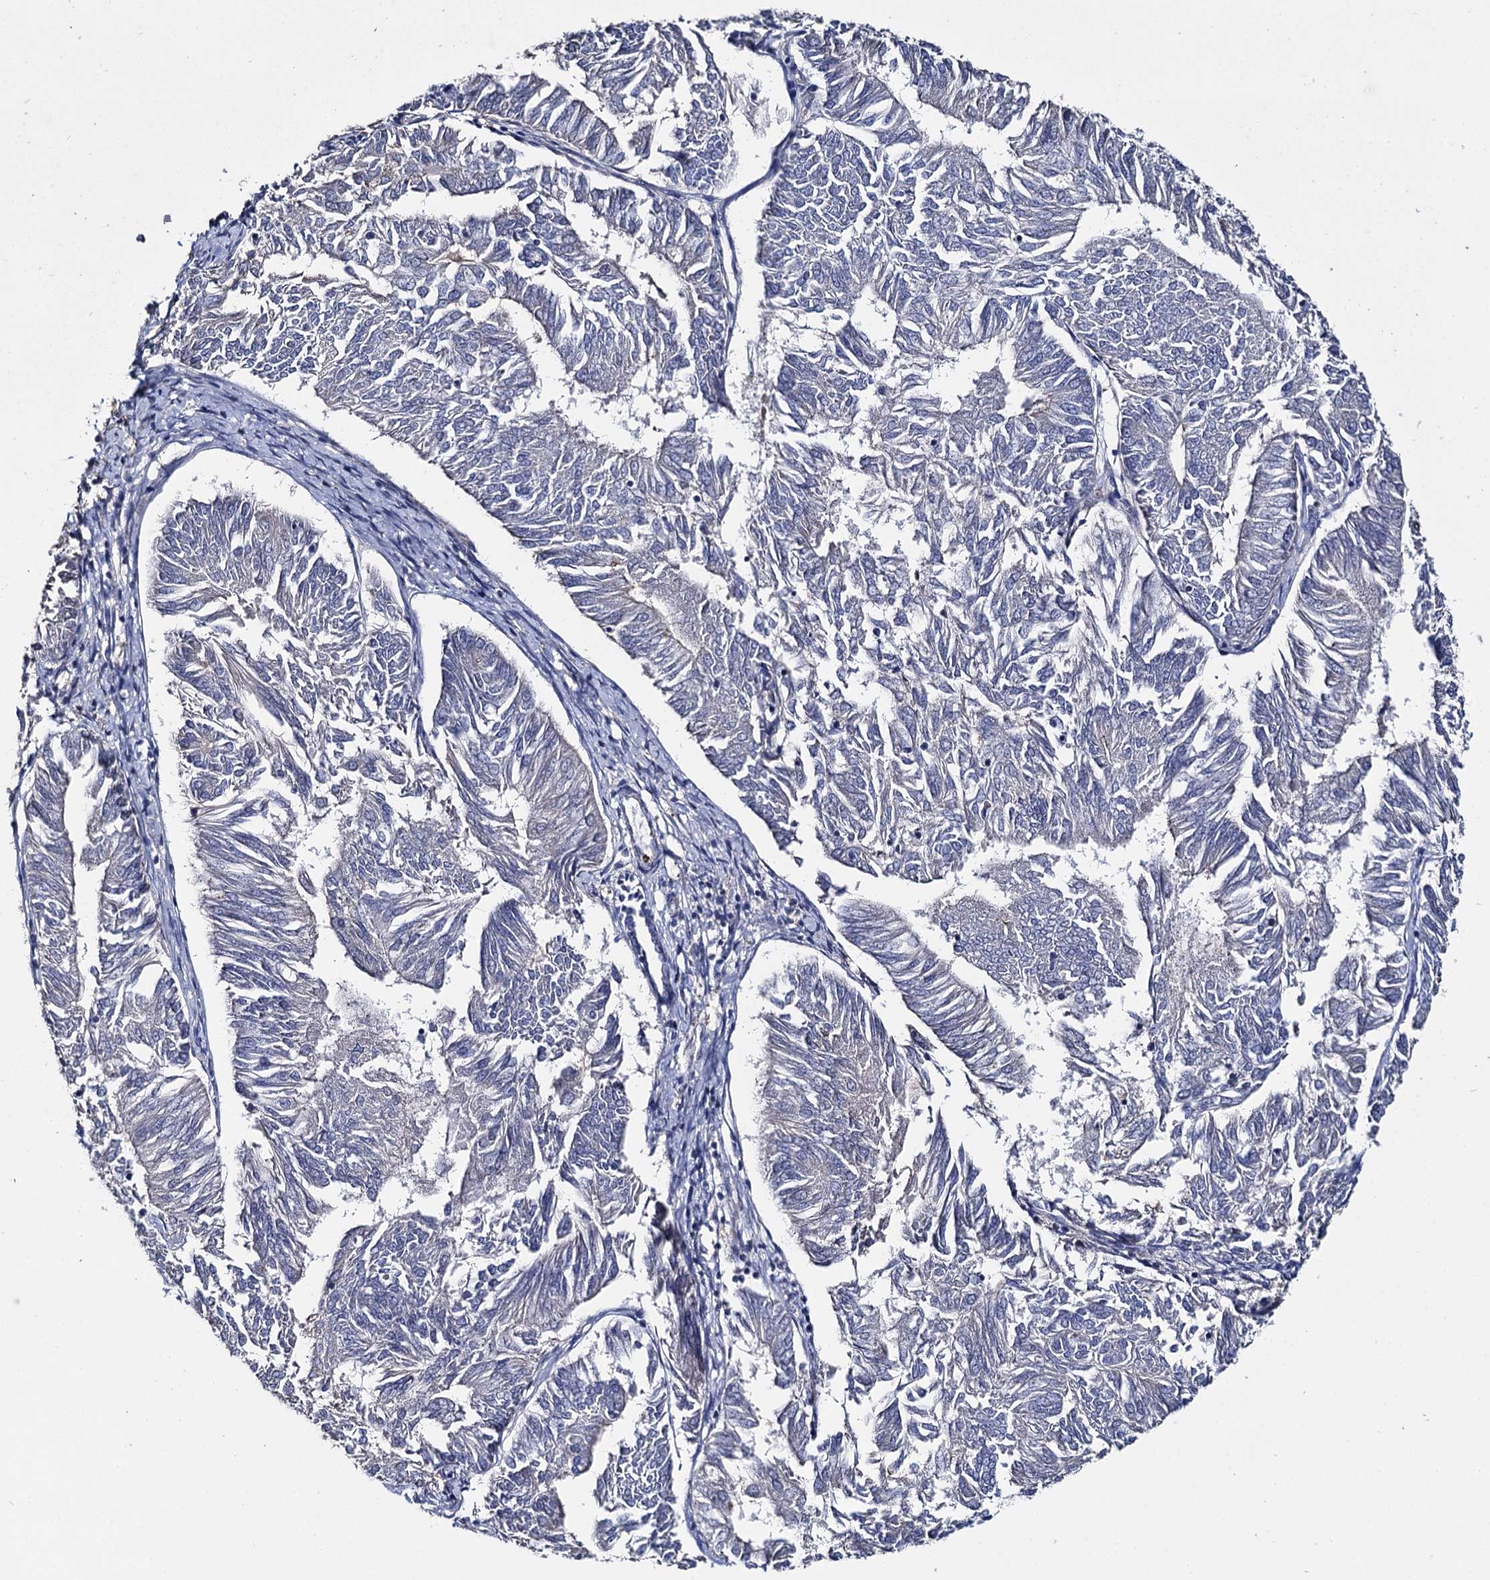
{"staining": {"intensity": "negative", "quantity": "none", "location": "none"}, "tissue": "endometrial cancer", "cell_type": "Tumor cells", "image_type": "cancer", "snomed": [{"axis": "morphology", "description": "Adenocarcinoma, NOS"}, {"axis": "topography", "description": "Endometrium"}], "caption": "High magnification brightfield microscopy of adenocarcinoma (endometrial) stained with DAB (brown) and counterstained with hematoxylin (blue): tumor cells show no significant positivity.", "gene": "DNAH6", "patient": {"sex": "female", "age": 58}}